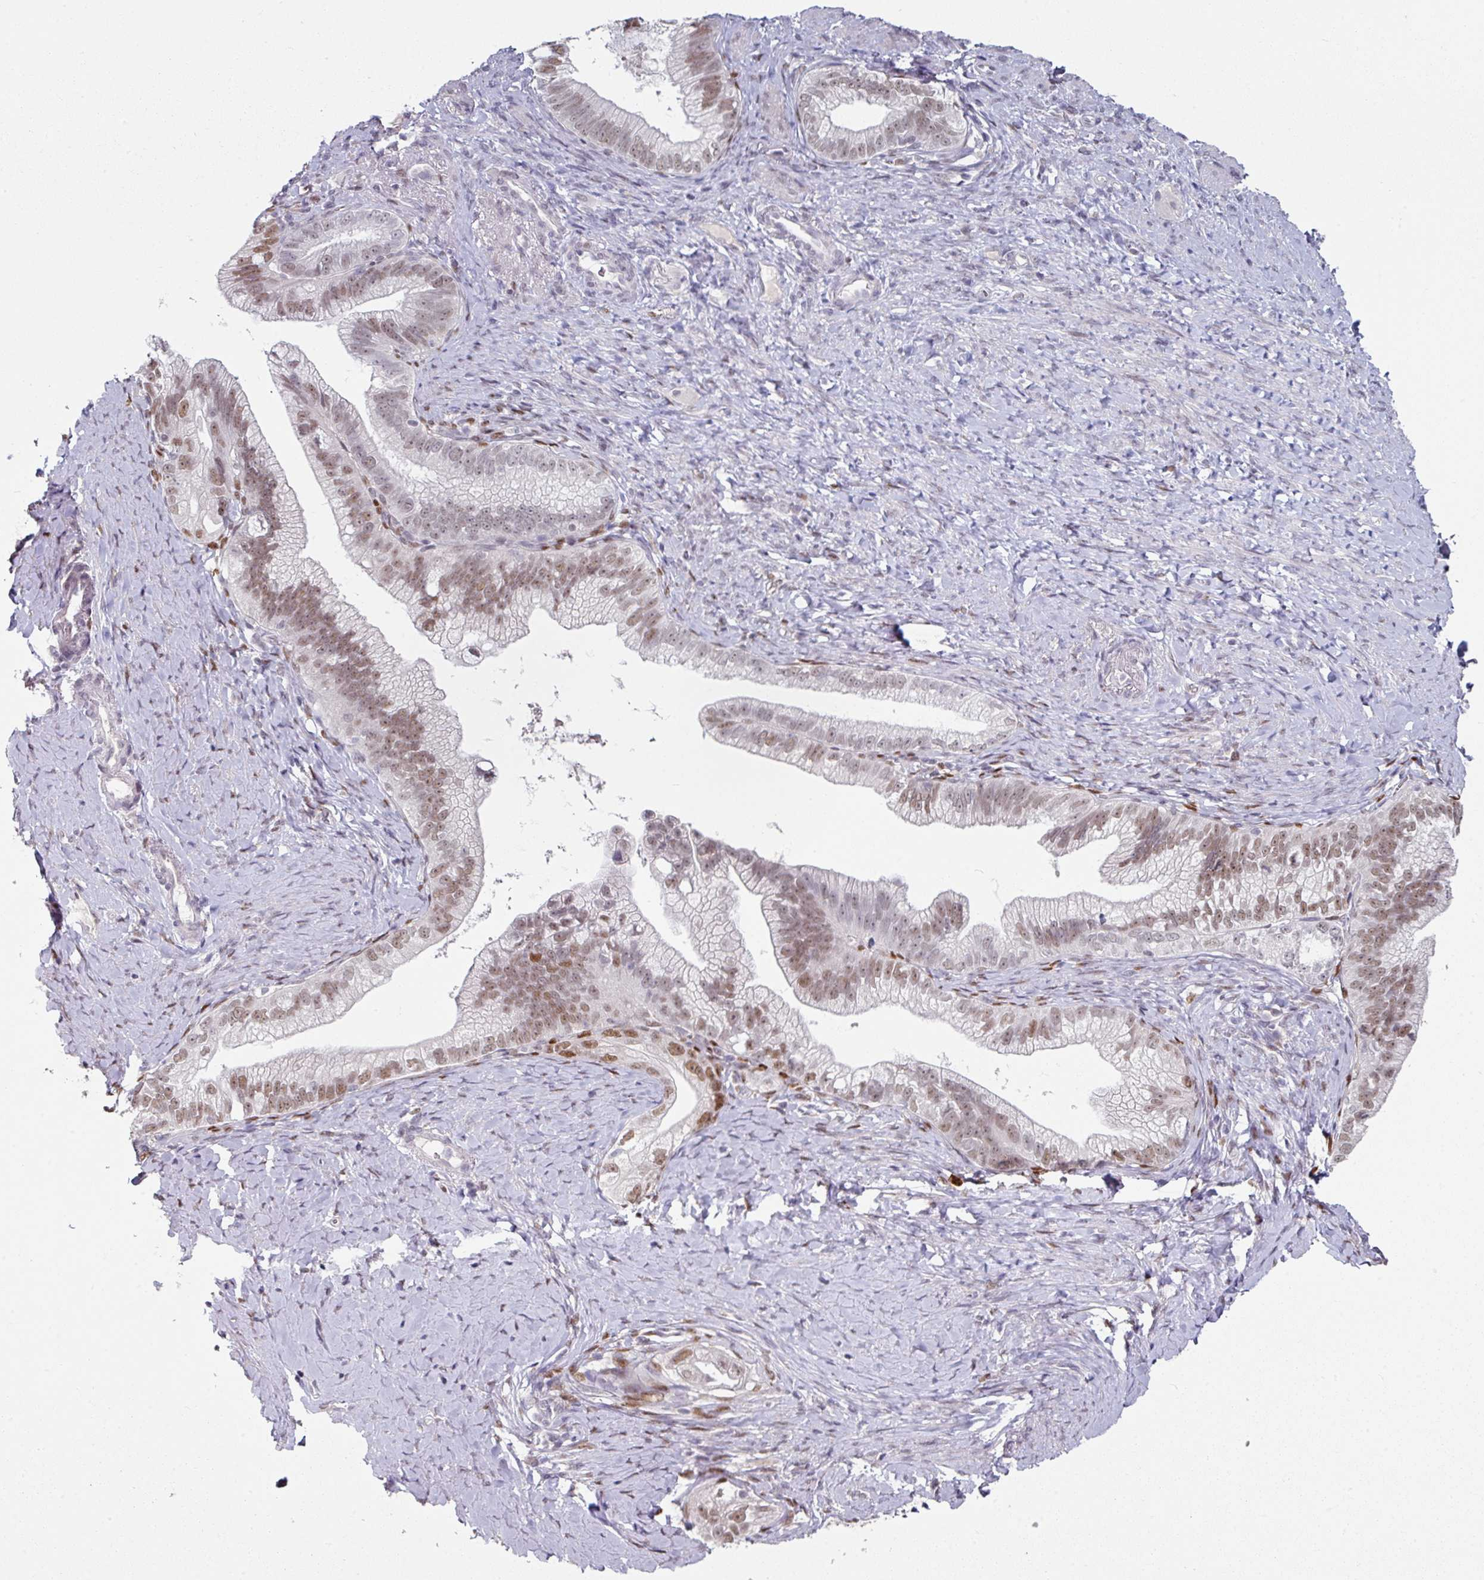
{"staining": {"intensity": "moderate", "quantity": ">75%", "location": "nuclear"}, "tissue": "pancreatic cancer", "cell_type": "Tumor cells", "image_type": "cancer", "snomed": [{"axis": "morphology", "description": "Adenocarcinoma, NOS"}, {"axis": "topography", "description": "Pancreas"}], "caption": "A brown stain labels moderate nuclear expression of a protein in pancreatic cancer (adenocarcinoma) tumor cells.", "gene": "ELK1", "patient": {"sex": "male", "age": 70}}